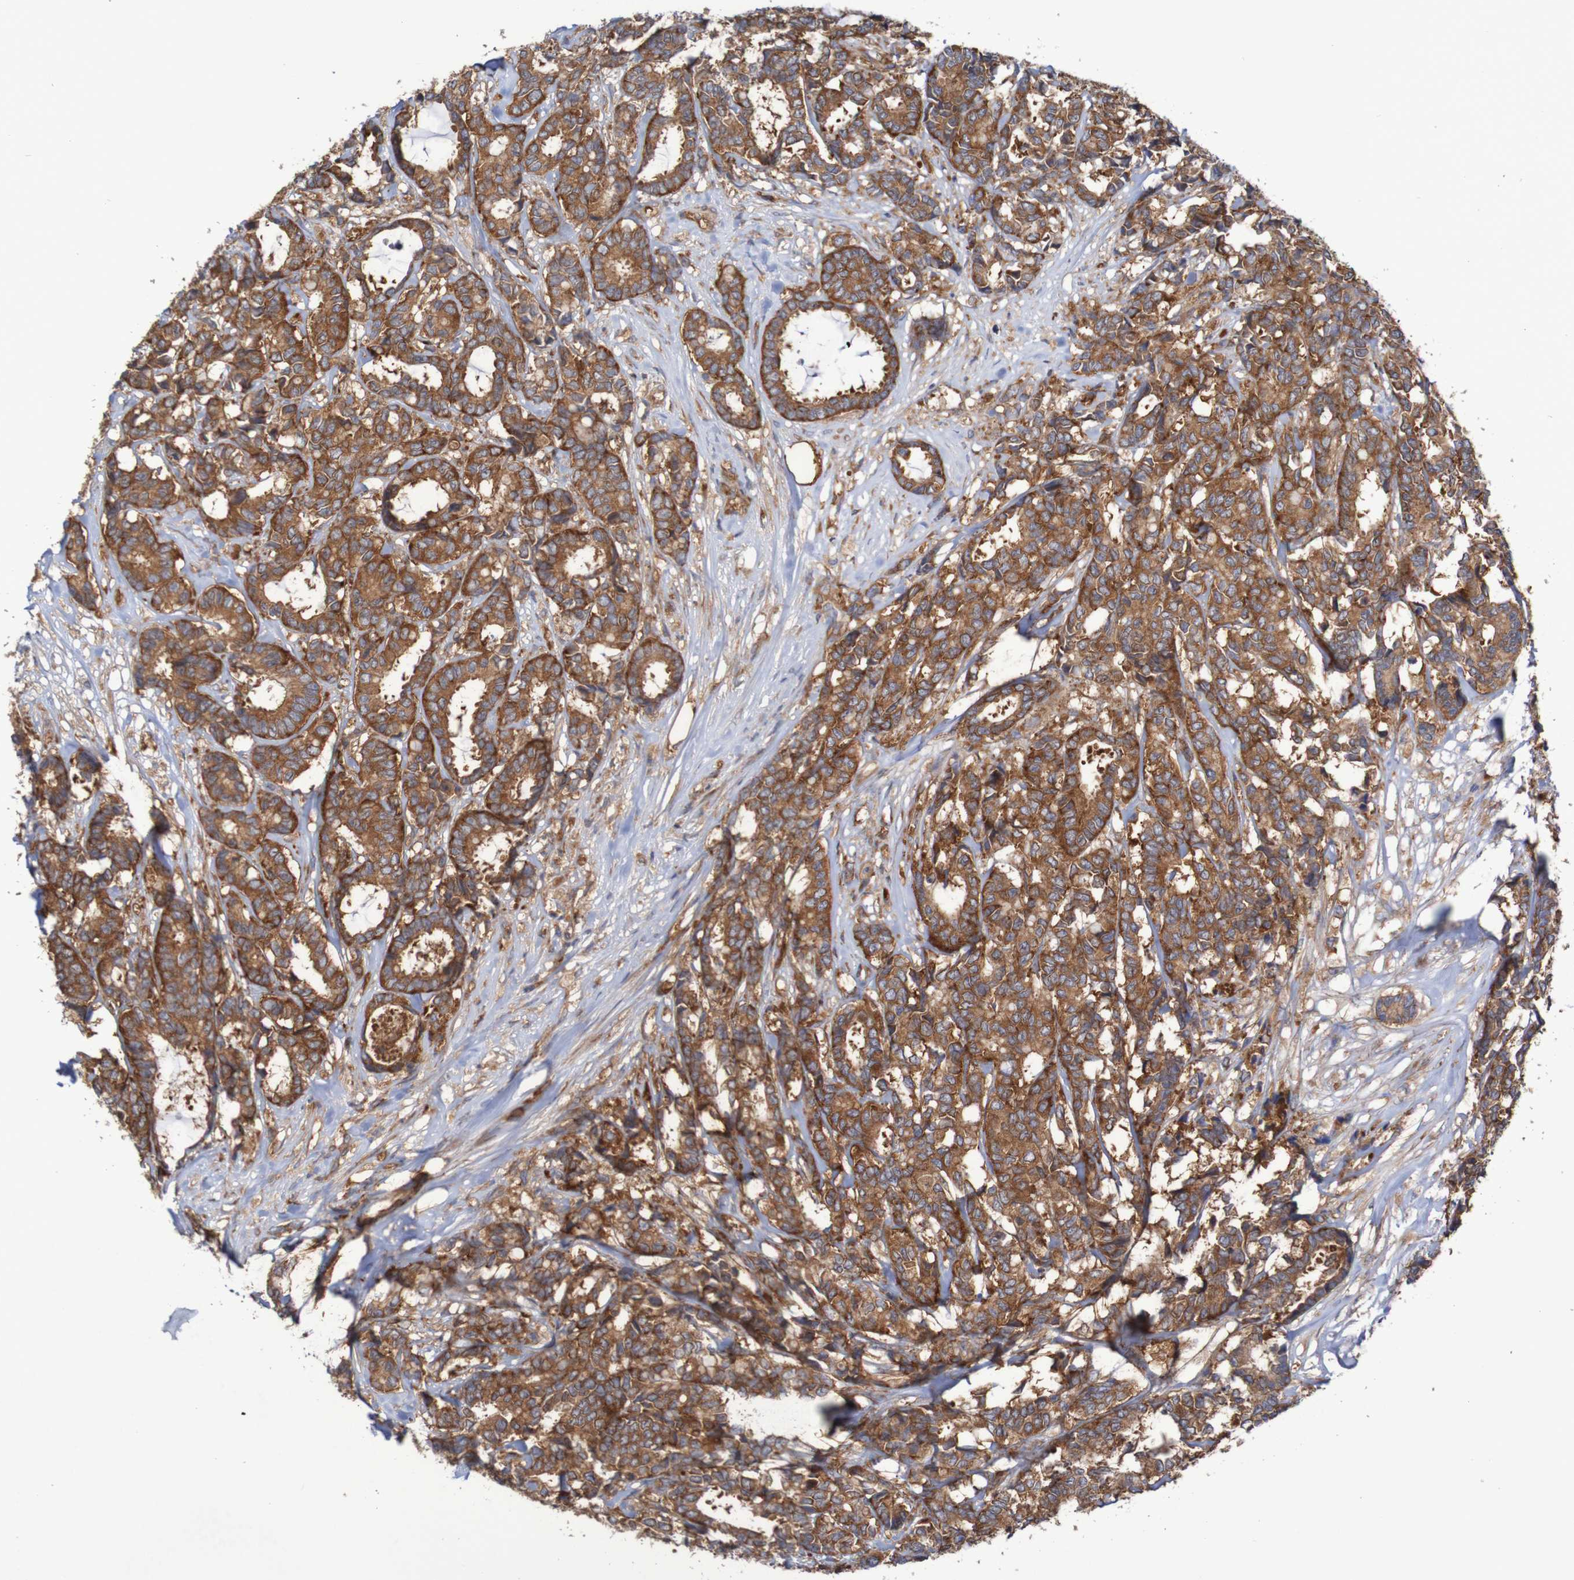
{"staining": {"intensity": "strong", "quantity": ">75%", "location": "cytoplasmic/membranous"}, "tissue": "breast cancer", "cell_type": "Tumor cells", "image_type": "cancer", "snomed": [{"axis": "morphology", "description": "Duct carcinoma"}, {"axis": "topography", "description": "Breast"}], "caption": "This histopathology image exhibits immunohistochemistry (IHC) staining of human breast intraductal carcinoma, with high strong cytoplasmic/membranous positivity in about >75% of tumor cells.", "gene": "LRRC47", "patient": {"sex": "female", "age": 87}}